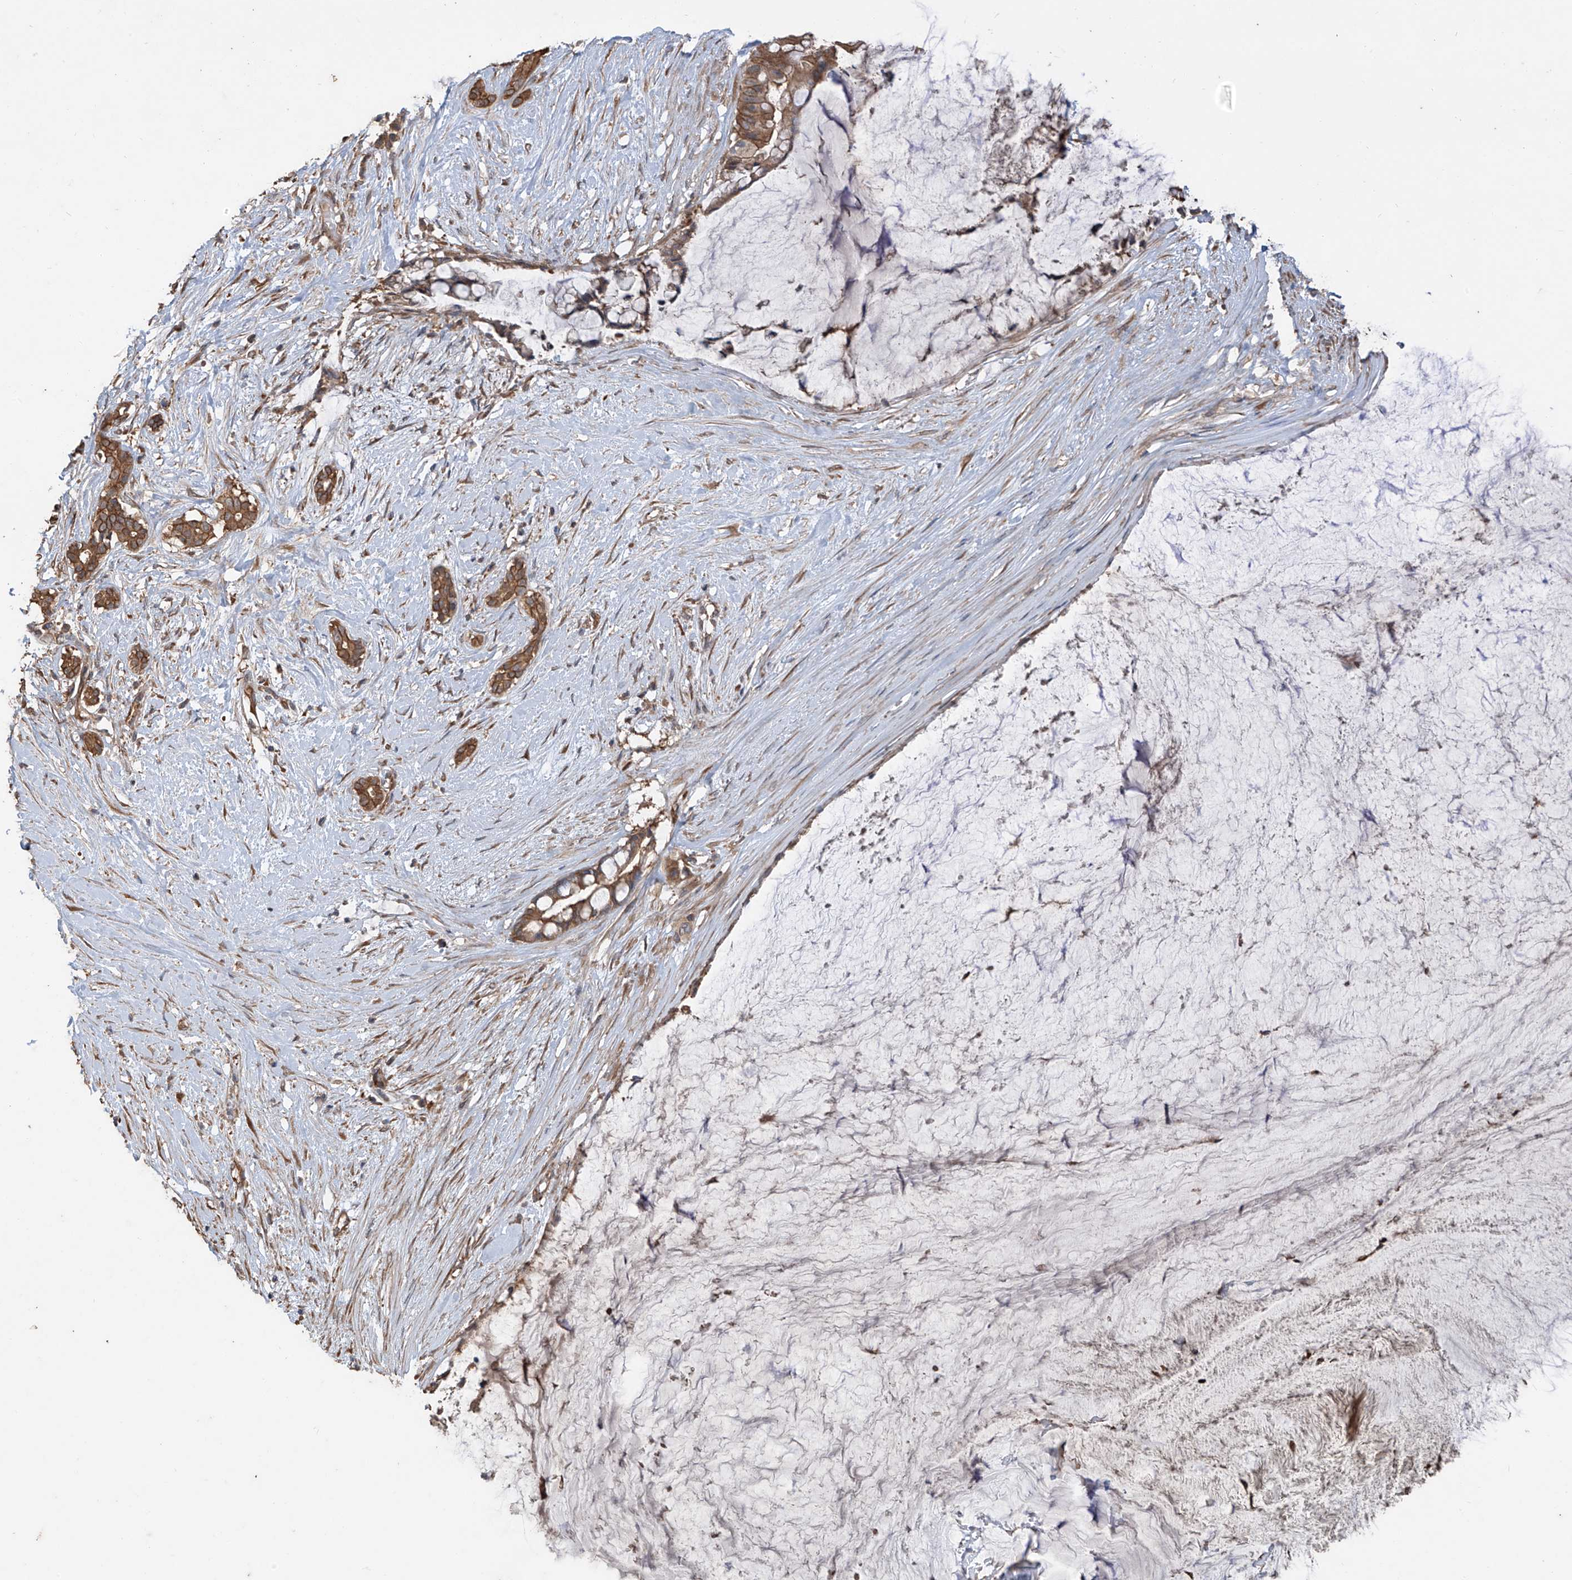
{"staining": {"intensity": "moderate", "quantity": ">75%", "location": "cytoplasmic/membranous"}, "tissue": "pancreatic cancer", "cell_type": "Tumor cells", "image_type": "cancer", "snomed": [{"axis": "morphology", "description": "Adenocarcinoma, NOS"}, {"axis": "topography", "description": "Pancreas"}], "caption": "Immunohistochemical staining of human pancreatic cancer (adenocarcinoma) shows medium levels of moderate cytoplasmic/membranous positivity in approximately >75% of tumor cells.", "gene": "AGBL5", "patient": {"sex": "male", "age": 41}}